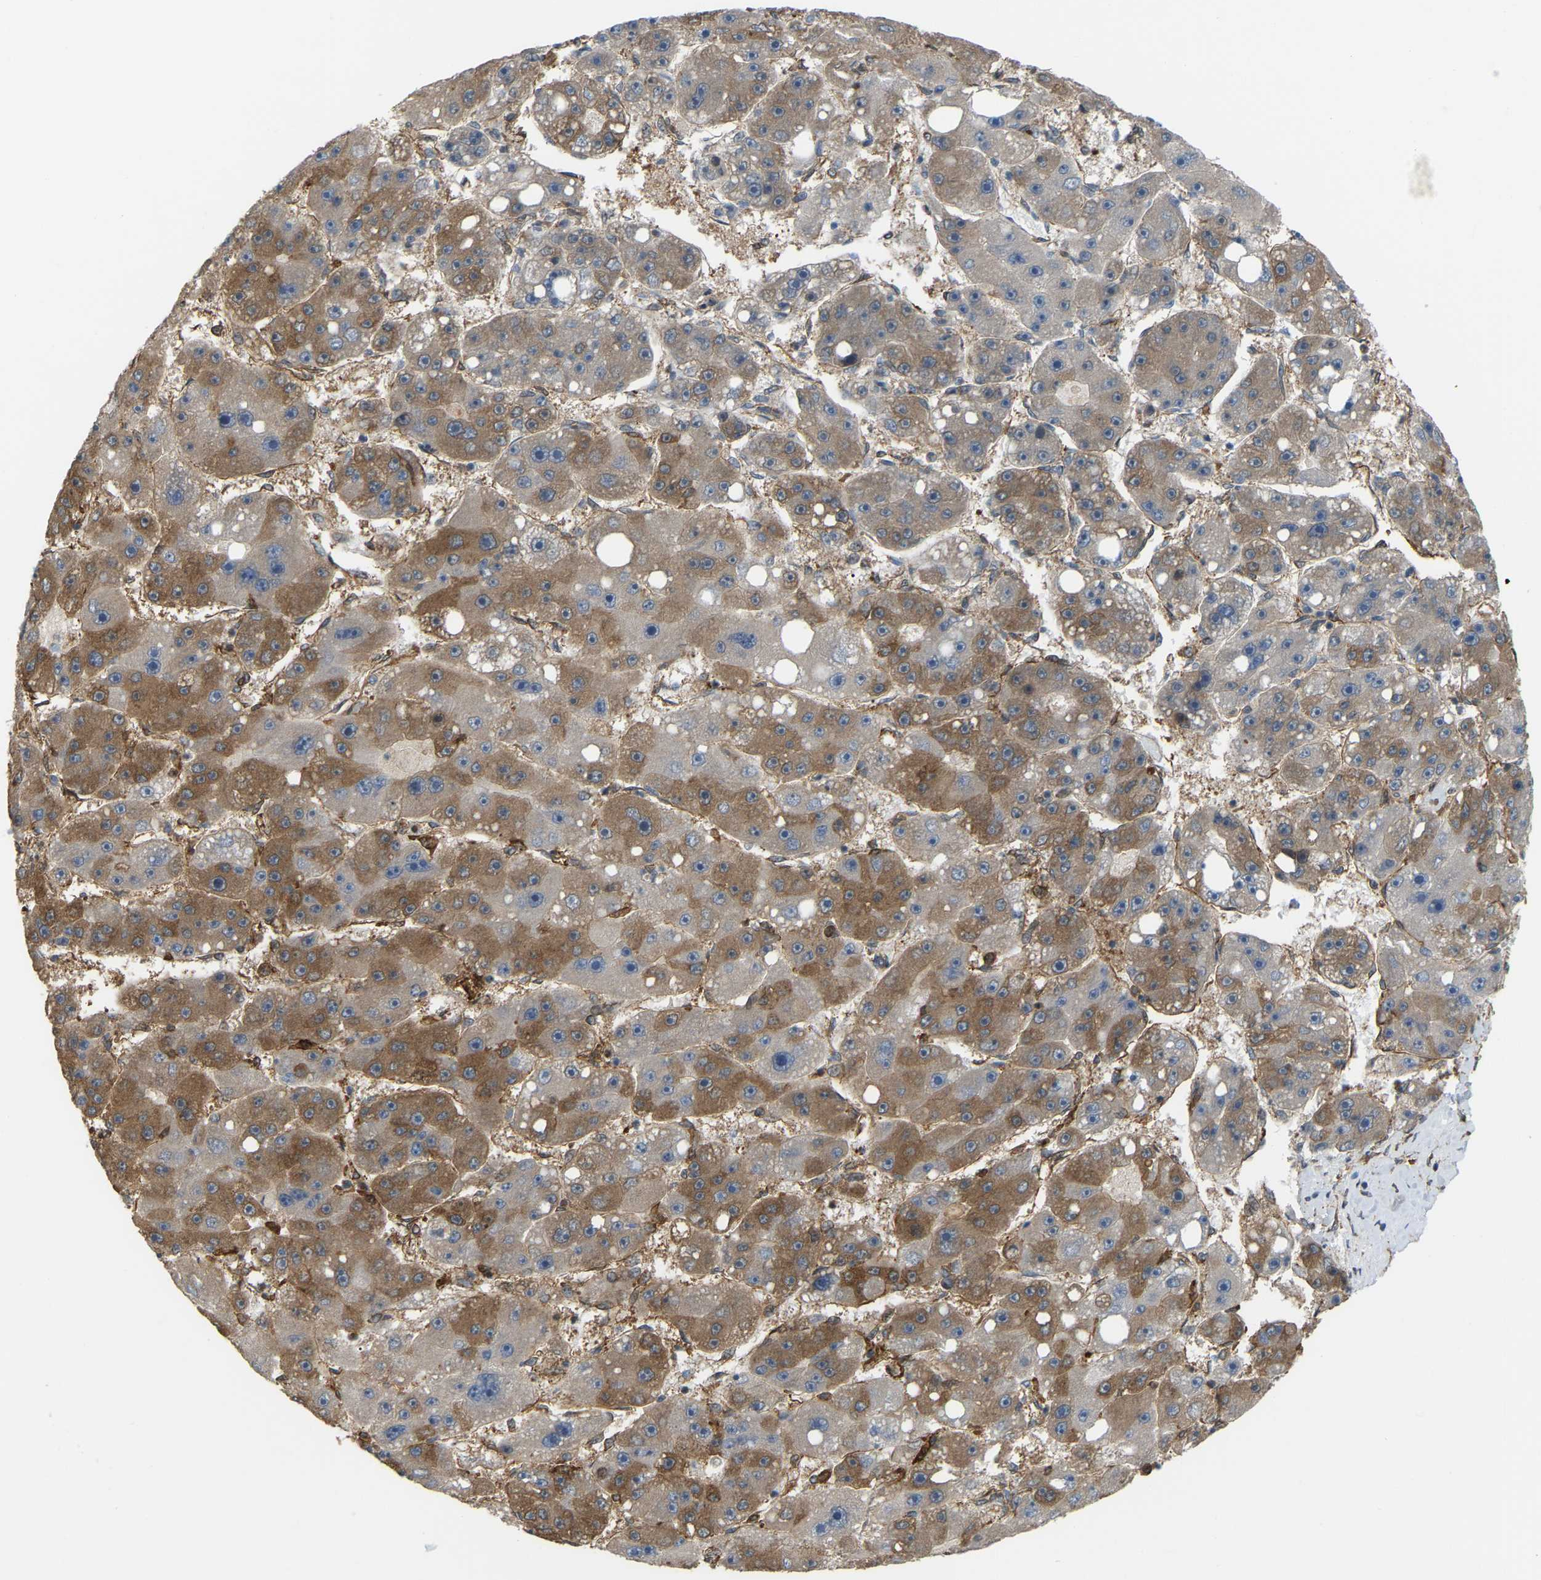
{"staining": {"intensity": "moderate", "quantity": "25%-75%", "location": "cytoplasmic/membranous"}, "tissue": "liver cancer", "cell_type": "Tumor cells", "image_type": "cancer", "snomed": [{"axis": "morphology", "description": "Carcinoma, Hepatocellular, NOS"}, {"axis": "topography", "description": "Liver"}], "caption": "Immunohistochemical staining of human hepatocellular carcinoma (liver) shows medium levels of moderate cytoplasmic/membranous expression in approximately 25%-75% of tumor cells.", "gene": "PICALM", "patient": {"sex": "female", "age": 61}}